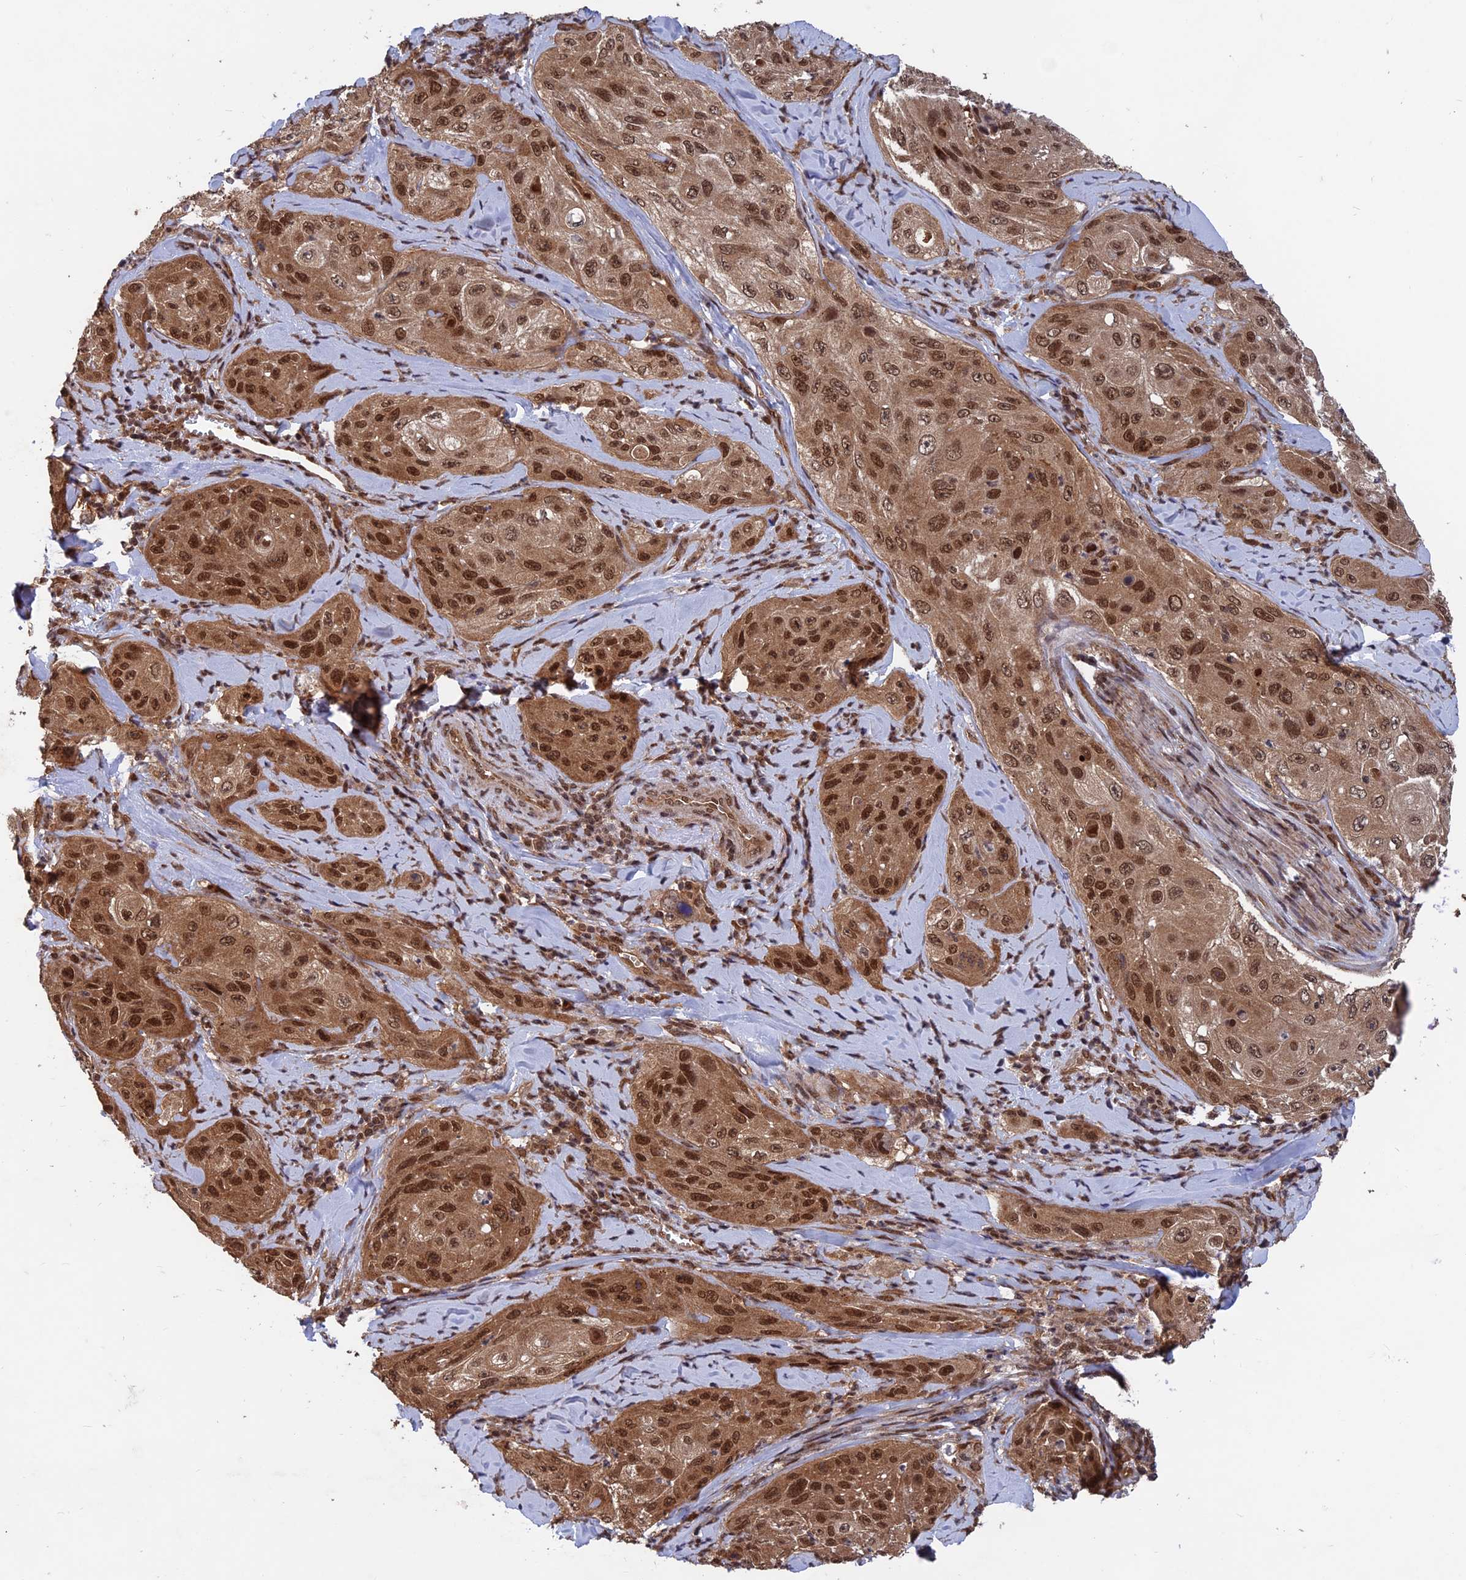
{"staining": {"intensity": "strong", "quantity": ">75%", "location": "cytoplasmic/membranous,nuclear"}, "tissue": "cervical cancer", "cell_type": "Tumor cells", "image_type": "cancer", "snomed": [{"axis": "morphology", "description": "Squamous cell carcinoma, NOS"}, {"axis": "topography", "description": "Cervix"}], "caption": "High-magnification brightfield microscopy of cervical squamous cell carcinoma stained with DAB (brown) and counterstained with hematoxylin (blue). tumor cells exhibit strong cytoplasmic/membranous and nuclear expression is appreciated in approximately>75% of cells.", "gene": "FAM53C", "patient": {"sex": "female", "age": 42}}